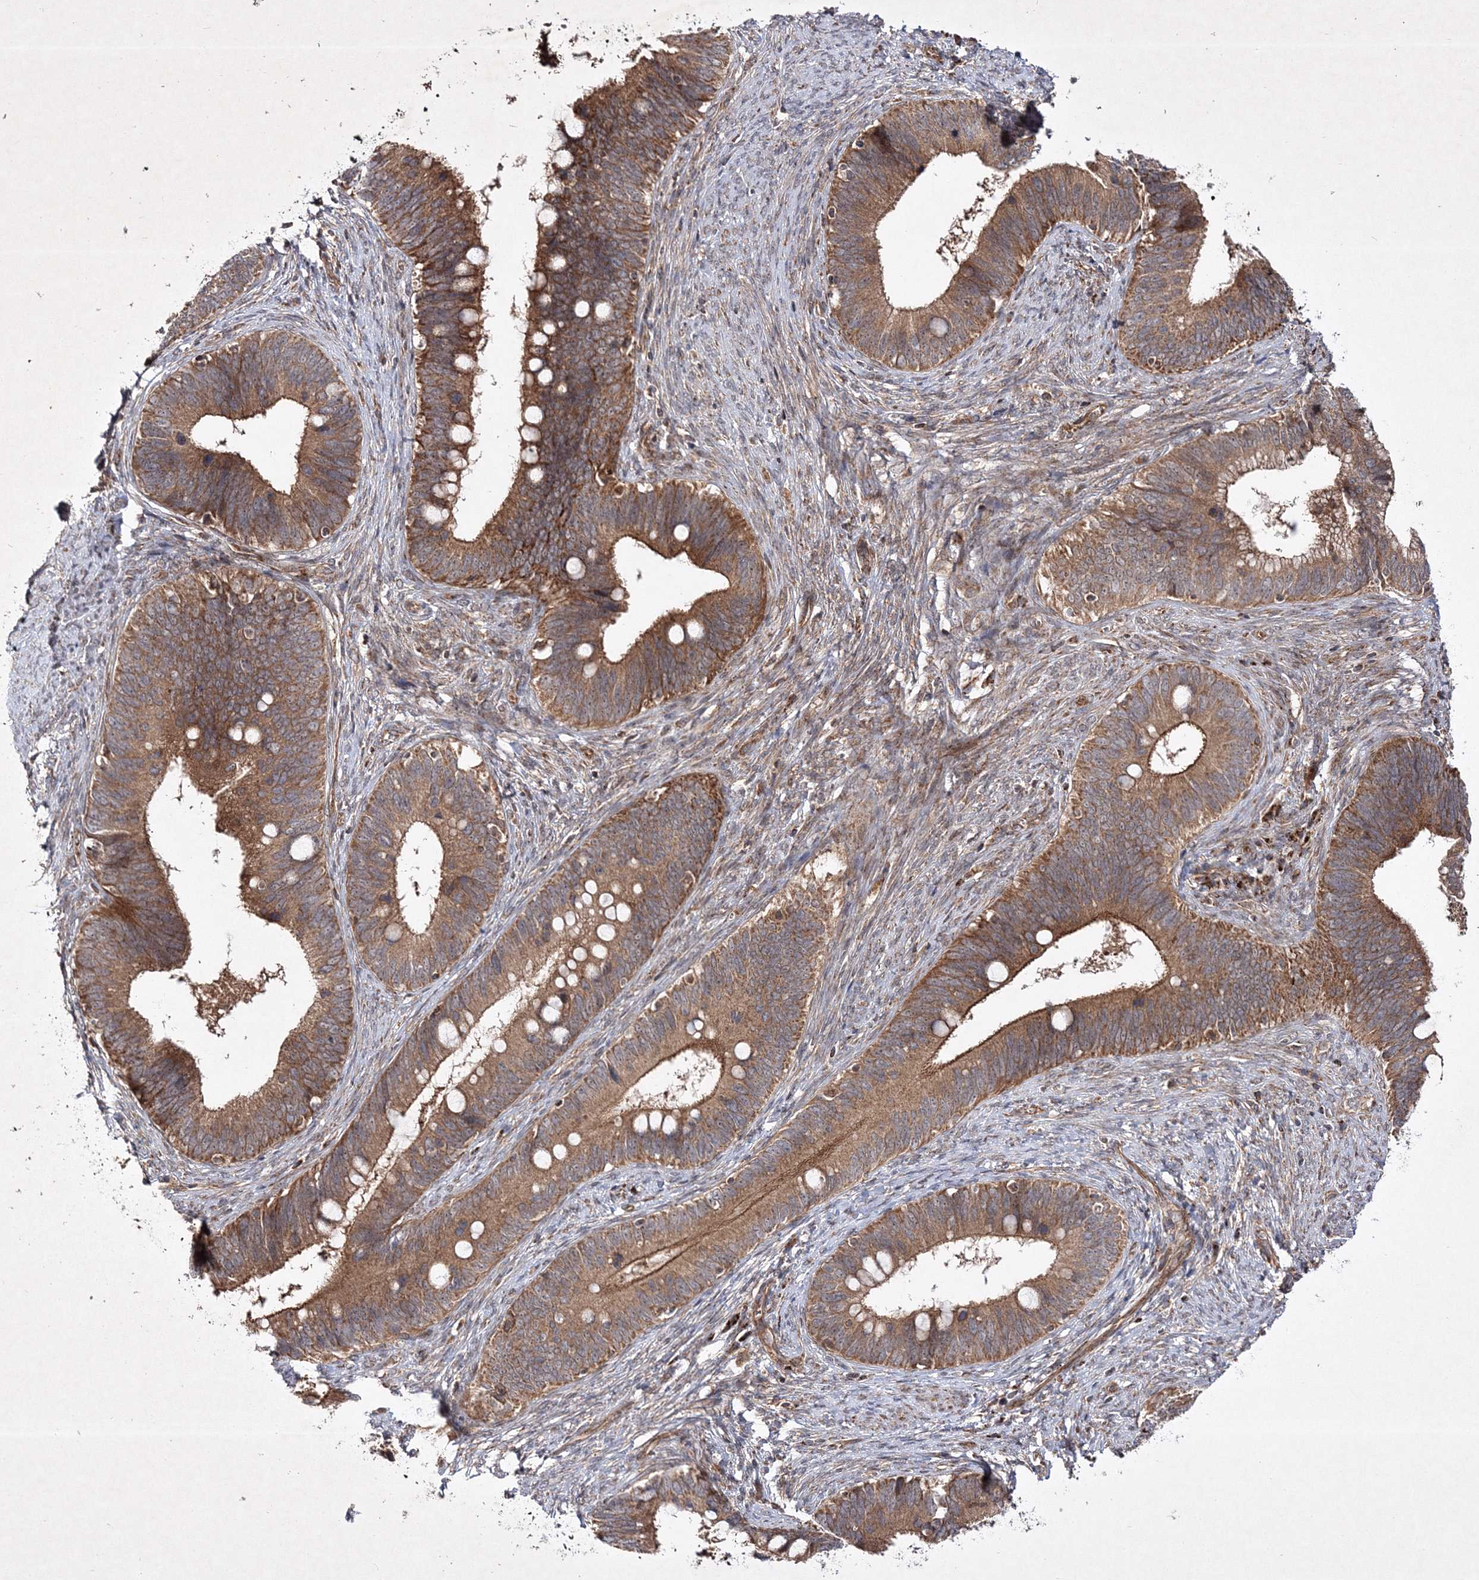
{"staining": {"intensity": "moderate", "quantity": ">75%", "location": "cytoplasmic/membranous"}, "tissue": "cervical cancer", "cell_type": "Tumor cells", "image_type": "cancer", "snomed": [{"axis": "morphology", "description": "Adenocarcinoma, NOS"}, {"axis": "topography", "description": "Cervix"}], "caption": "Protein staining of cervical adenocarcinoma tissue shows moderate cytoplasmic/membranous staining in approximately >75% of tumor cells.", "gene": "SCRN3", "patient": {"sex": "female", "age": 42}}